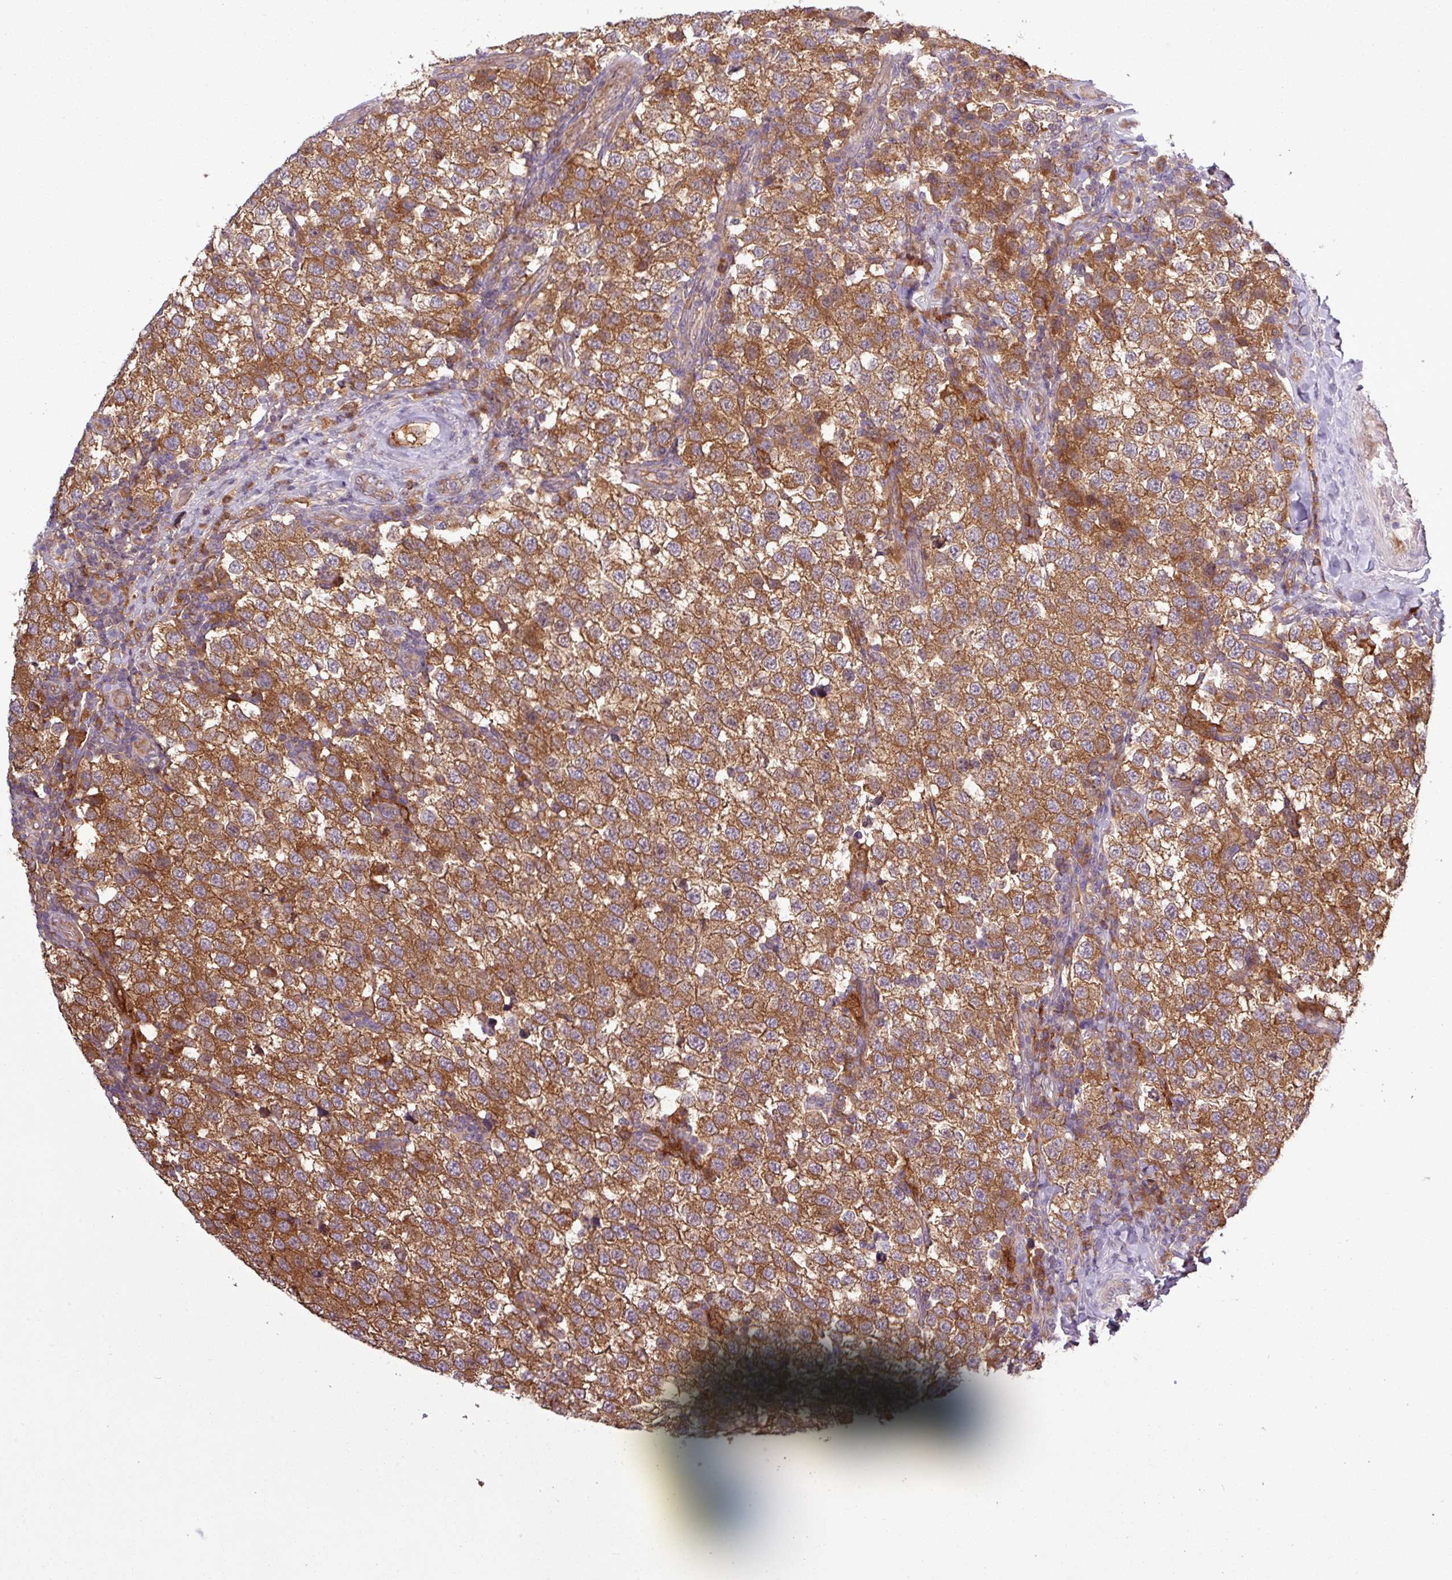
{"staining": {"intensity": "strong", "quantity": ">75%", "location": "cytoplasmic/membranous"}, "tissue": "testis cancer", "cell_type": "Tumor cells", "image_type": "cancer", "snomed": [{"axis": "morphology", "description": "Seminoma, NOS"}, {"axis": "topography", "description": "Testis"}], "caption": "DAB (3,3'-diaminobenzidine) immunohistochemical staining of testis seminoma displays strong cytoplasmic/membranous protein staining in approximately >75% of tumor cells.", "gene": "SIRPB2", "patient": {"sex": "male", "age": 34}}